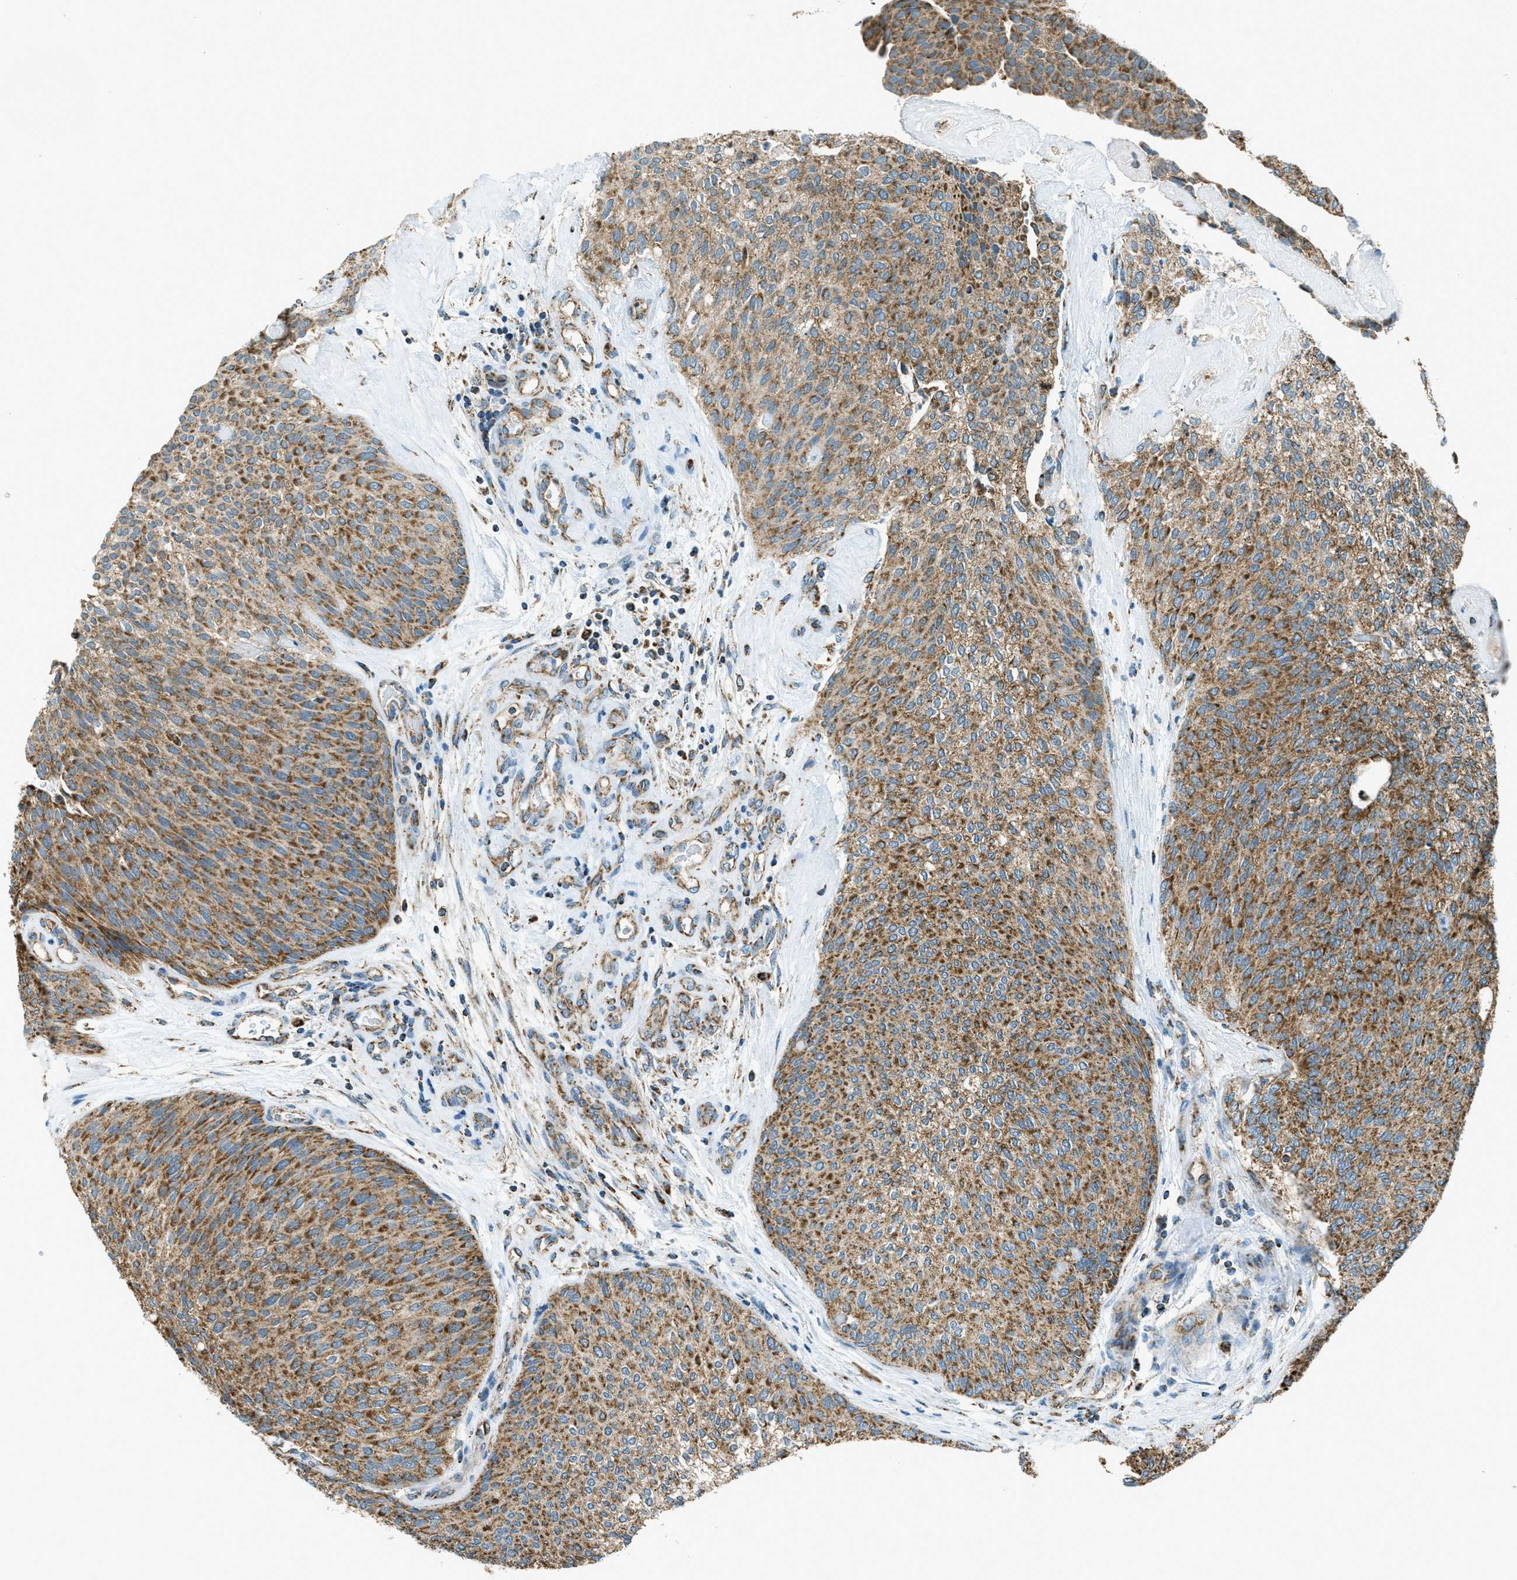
{"staining": {"intensity": "moderate", "quantity": ">75%", "location": "cytoplasmic/membranous"}, "tissue": "urothelial cancer", "cell_type": "Tumor cells", "image_type": "cancer", "snomed": [{"axis": "morphology", "description": "Urothelial carcinoma, Low grade"}, {"axis": "topography", "description": "Urinary bladder"}], "caption": "This is an image of immunohistochemistry staining of urothelial cancer, which shows moderate staining in the cytoplasmic/membranous of tumor cells.", "gene": "CHST15", "patient": {"sex": "female", "age": 79}}